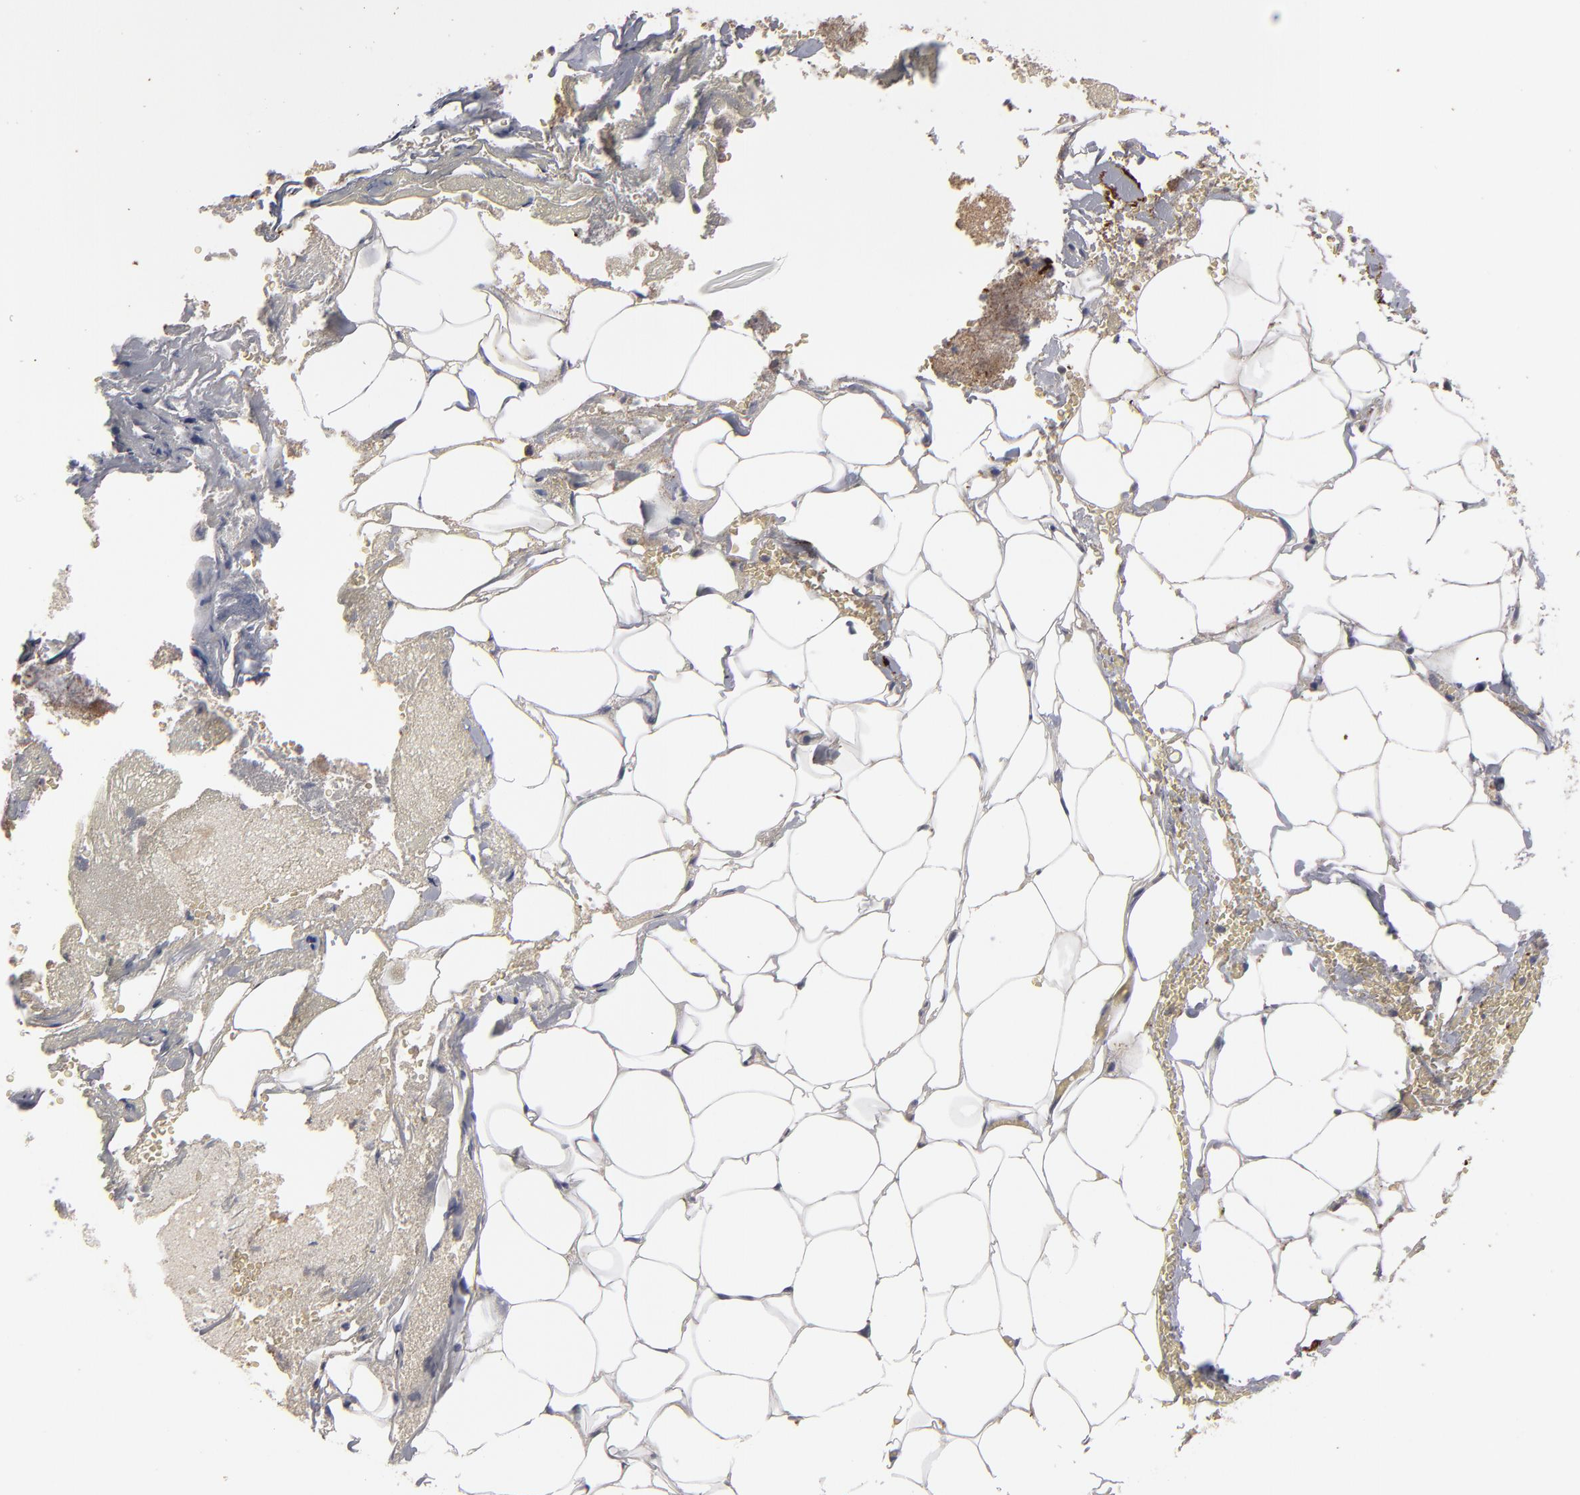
{"staining": {"intensity": "moderate", "quantity": "25%-75%", "location": "cytoplasmic/membranous"}, "tissue": "adrenal gland", "cell_type": "Glandular cells", "image_type": "normal", "snomed": [{"axis": "morphology", "description": "Normal tissue, NOS"}, {"axis": "topography", "description": "Adrenal gland"}], "caption": "Immunohistochemical staining of normal adrenal gland reveals medium levels of moderate cytoplasmic/membranous positivity in approximately 25%-75% of glandular cells. (DAB (3,3'-diaminobenzidine) IHC with brightfield microscopy, high magnification).", "gene": "GPM6B", "patient": {"sex": "female", "age": 71}}